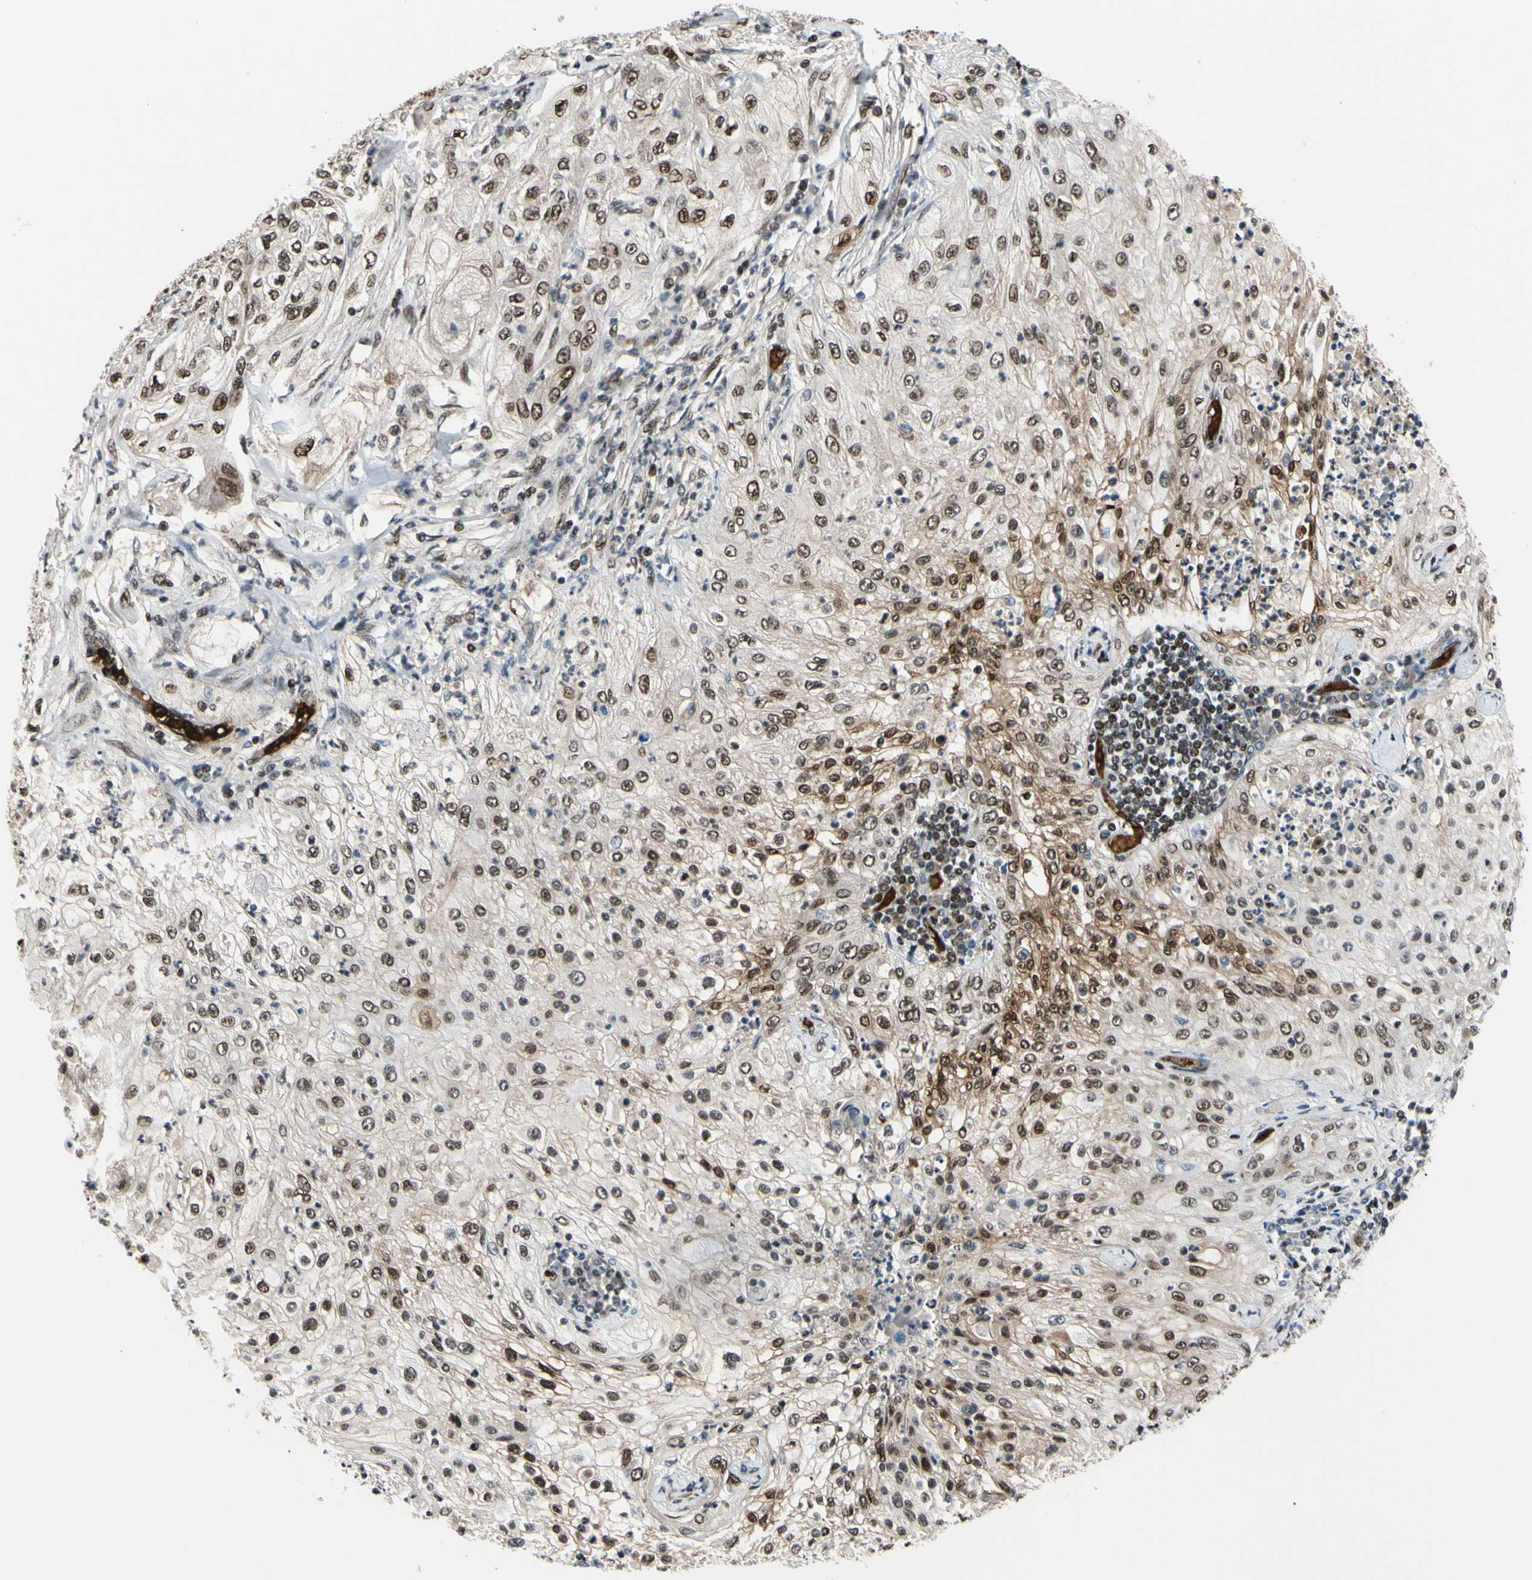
{"staining": {"intensity": "moderate", "quantity": ">75%", "location": "nuclear"}, "tissue": "lung cancer", "cell_type": "Tumor cells", "image_type": "cancer", "snomed": [{"axis": "morphology", "description": "Inflammation, NOS"}, {"axis": "morphology", "description": "Squamous cell carcinoma, NOS"}, {"axis": "topography", "description": "Lymph node"}, {"axis": "topography", "description": "Soft tissue"}, {"axis": "topography", "description": "Lung"}], "caption": "The micrograph exhibits staining of lung cancer (squamous cell carcinoma), revealing moderate nuclear protein expression (brown color) within tumor cells.", "gene": "THAP12", "patient": {"sex": "male", "age": 66}}